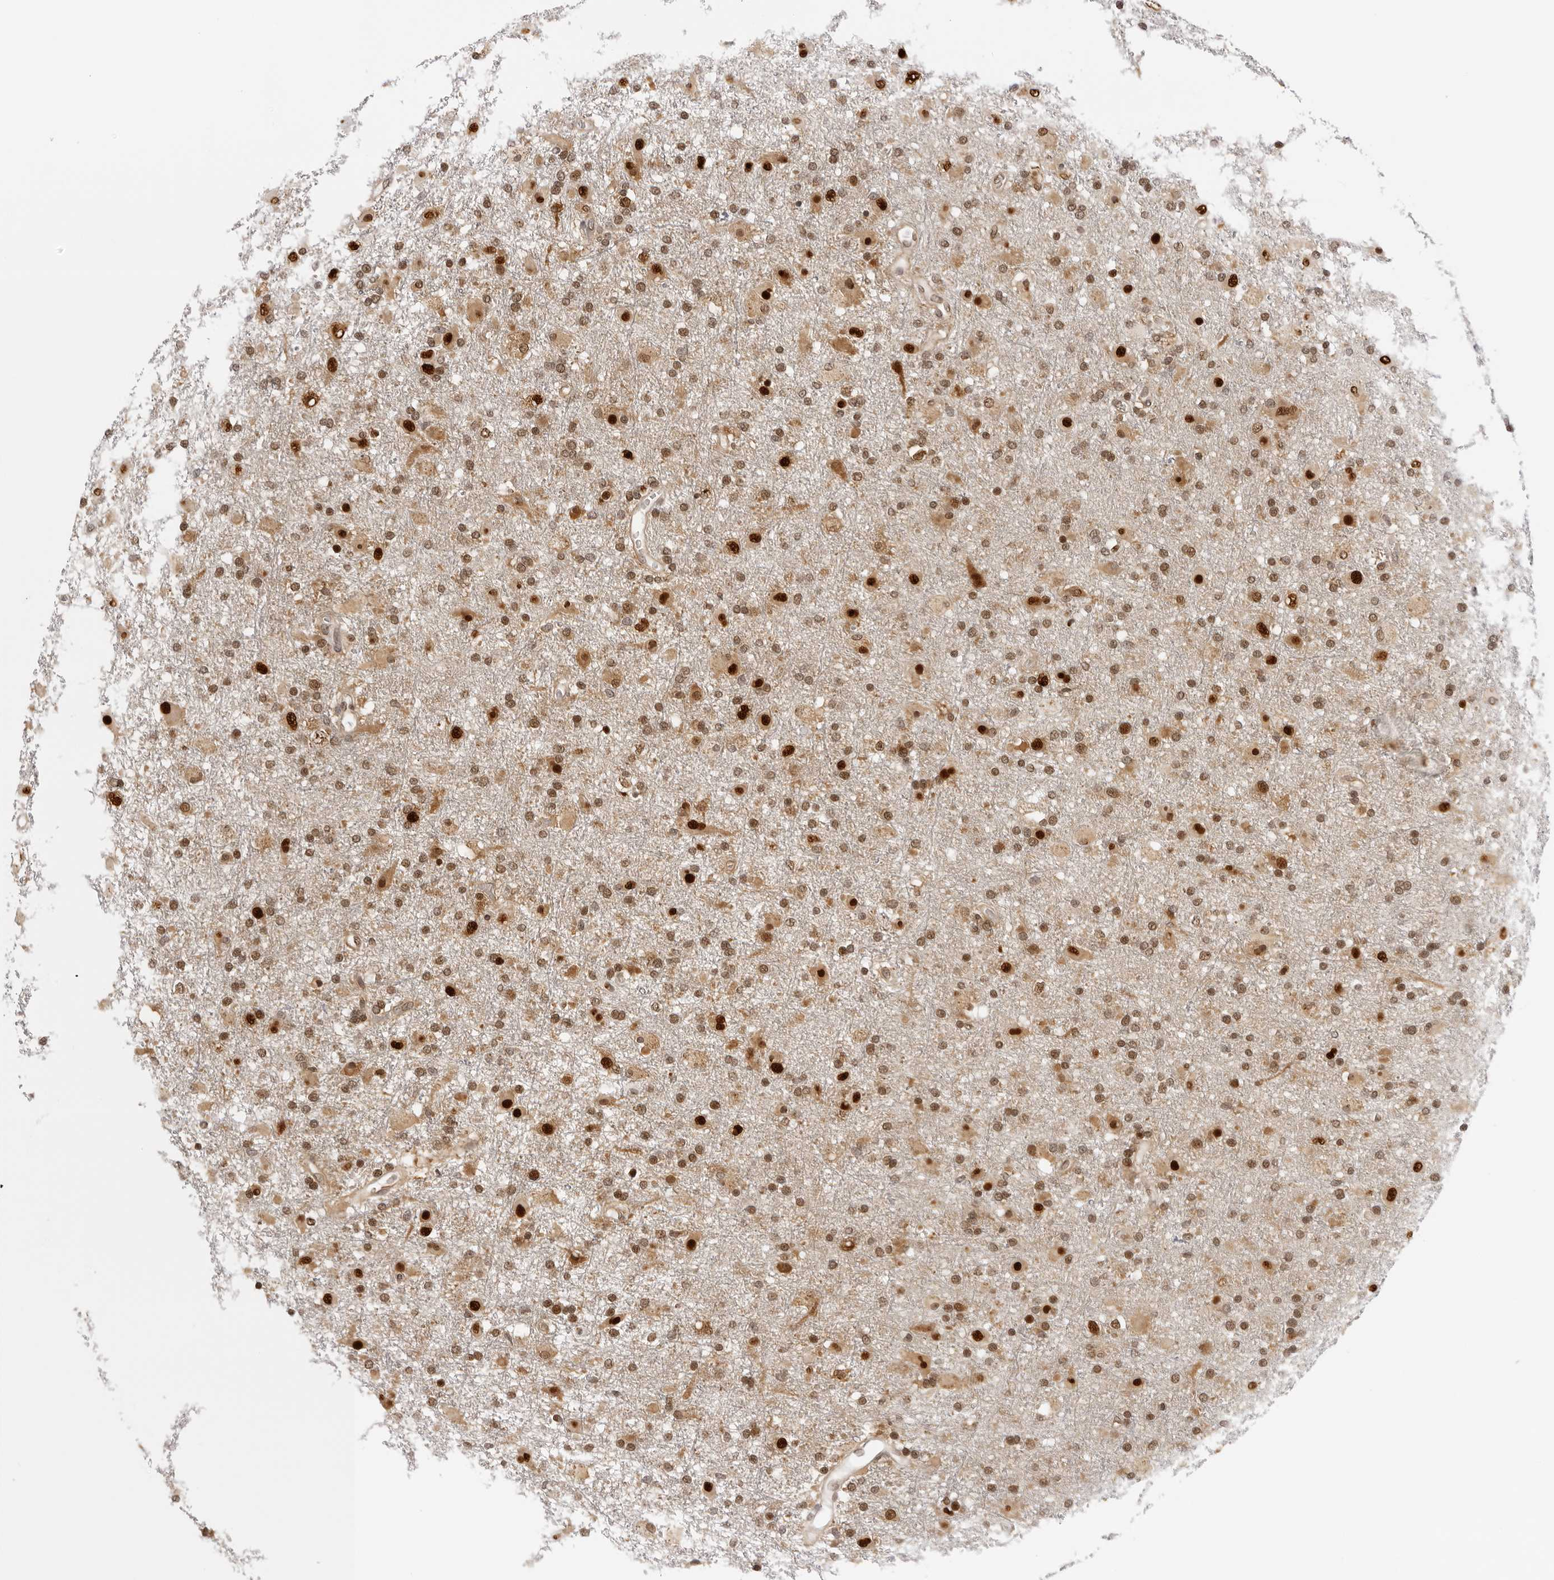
{"staining": {"intensity": "strong", "quantity": ">75%", "location": "cytoplasmic/membranous,nuclear"}, "tissue": "glioma", "cell_type": "Tumor cells", "image_type": "cancer", "snomed": [{"axis": "morphology", "description": "Glioma, malignant, Low grade"}, {"axis": "topography", "description": "Brain"}], "caption": "Strong cytoplasmic/membranous and nuclear staining for a protein is present in about >75% of tumor cells of glioma using IHC.", "gene": "WDR77", "patient": {"sex": "male", "age": 65}}